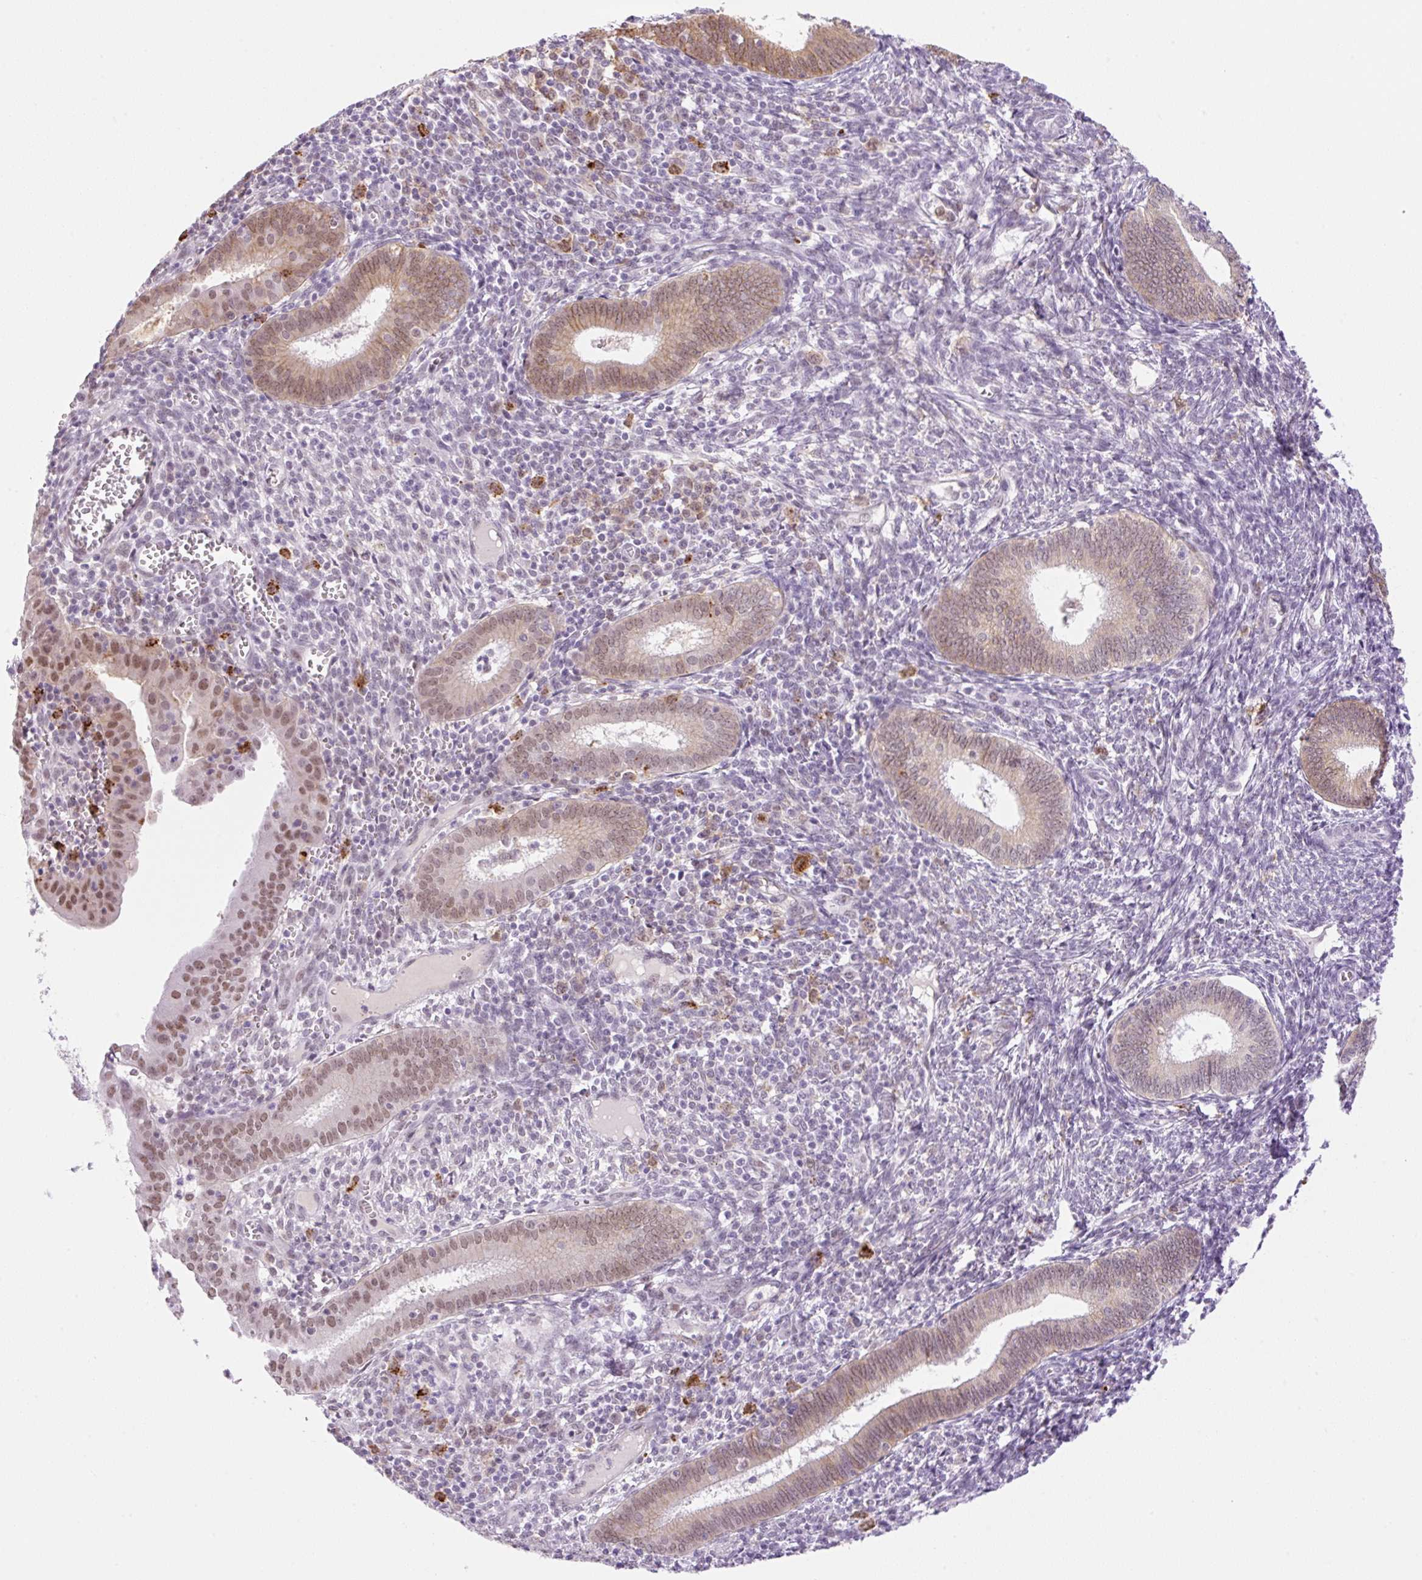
{"staining": {"intensity": "negative", "quantity": "none", "location": "none"}, "tissue": "endometrium", "cell_type": "Cells in endometrial stroma", "image_type": "normal", "snomed": [{"axis": "morphology", "description": "Normal tissue, NOS"}, {"axis": "topography", "description": "Endometrium"}], "caption": "Histopathology image shows no significant protein expression in cells in endometrial stroma of normal endometrium. (Stains: DAB (3,3'-diaminobenzidine) immunohistochemistry with hematoxylin counter stain, Microscopy: brightfield microscopy at high magnification).", "gene": "PALM3", "patient": {"sex": "female", "age": 41}}